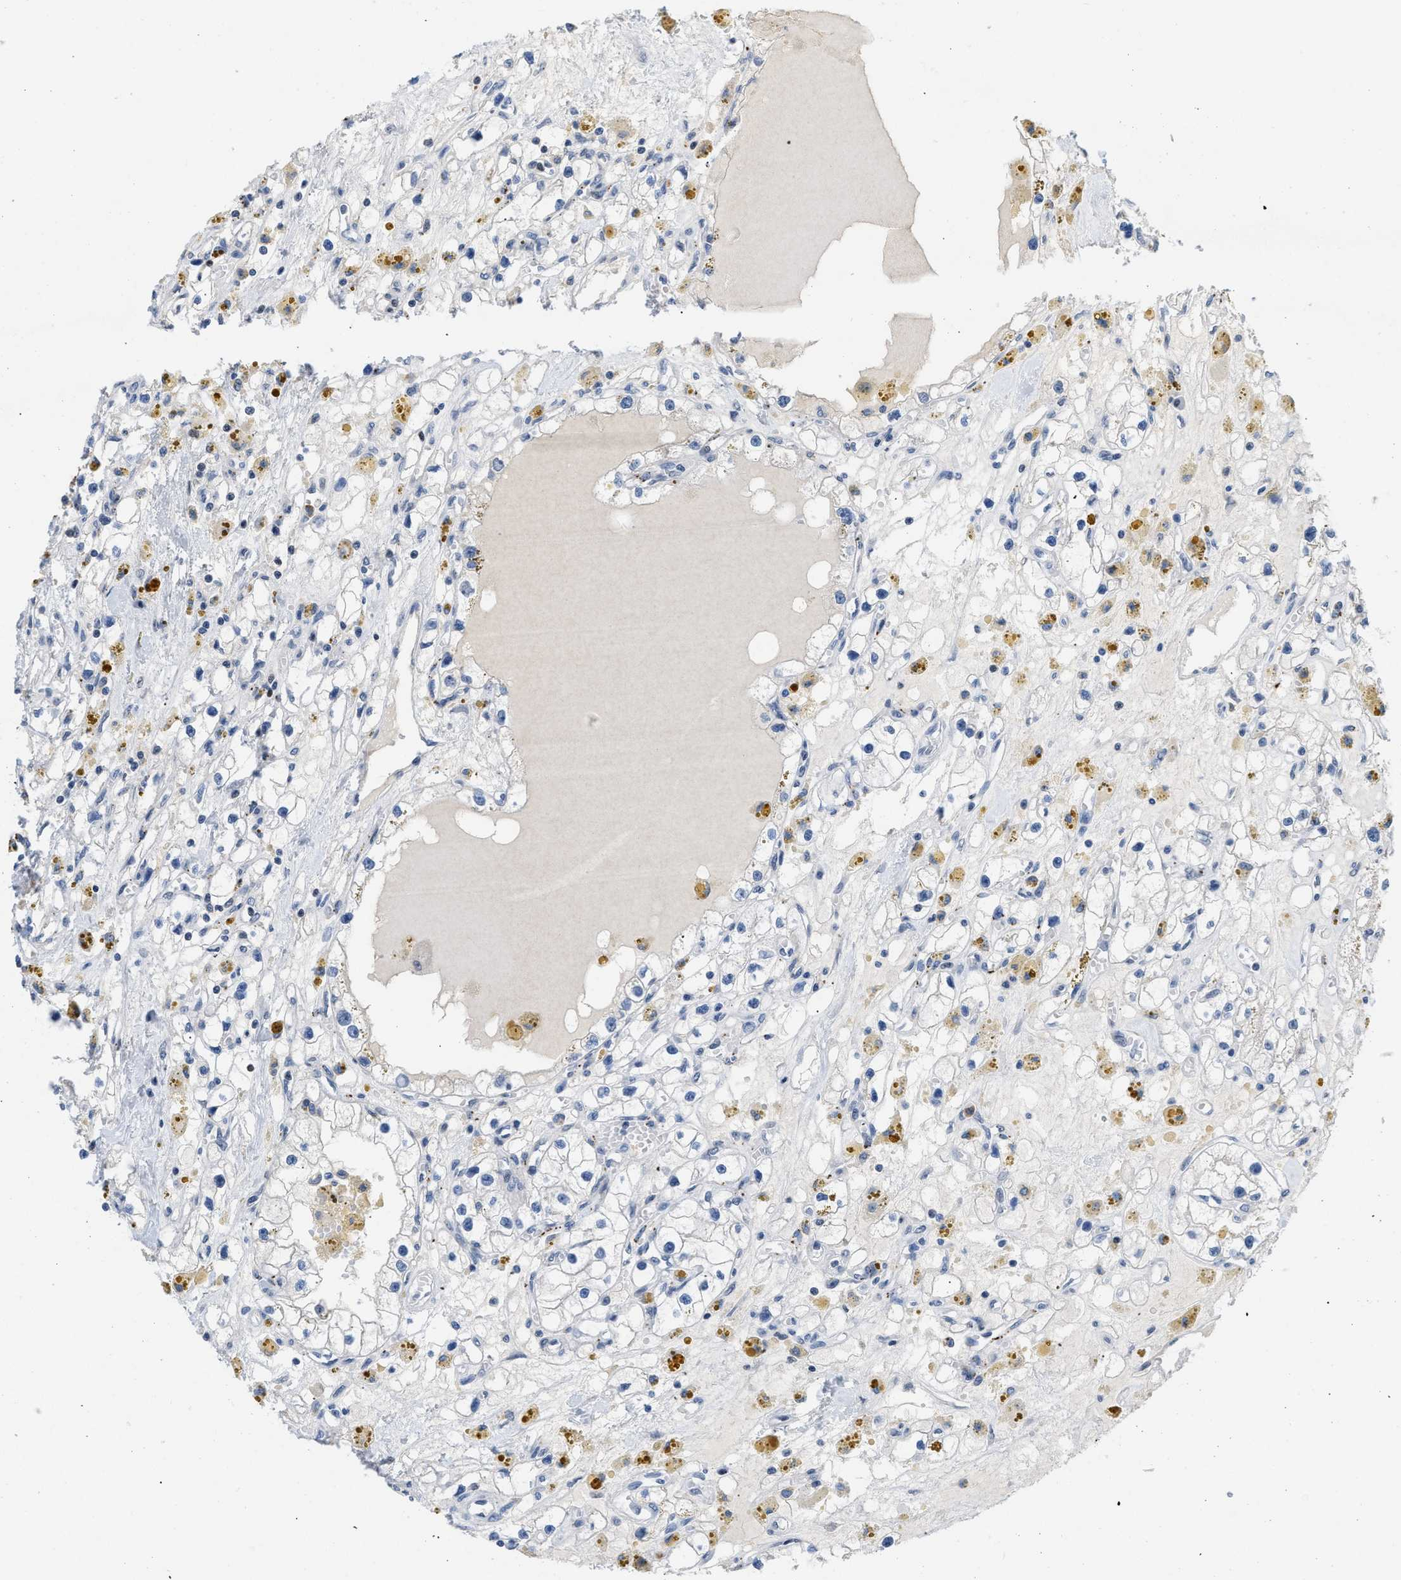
{"staining": {"intensity": "negative", "quantity": "none", "location": "none"}, "tissue": "renal cancer", "cell_type": "Tumor cells", "image_type": "cancer", "snomed": [{"axis": "morphology", "description": "Adenocarcinoma, NOS"}, {"axis": "topography", "description": "Kidney"}], "caption": "Image shows no significant protein staining in tumor cells of renal cancer (adenocarcinoma).", "gene": "BOLL", "patient": {"sex": "male", "age": 56}}